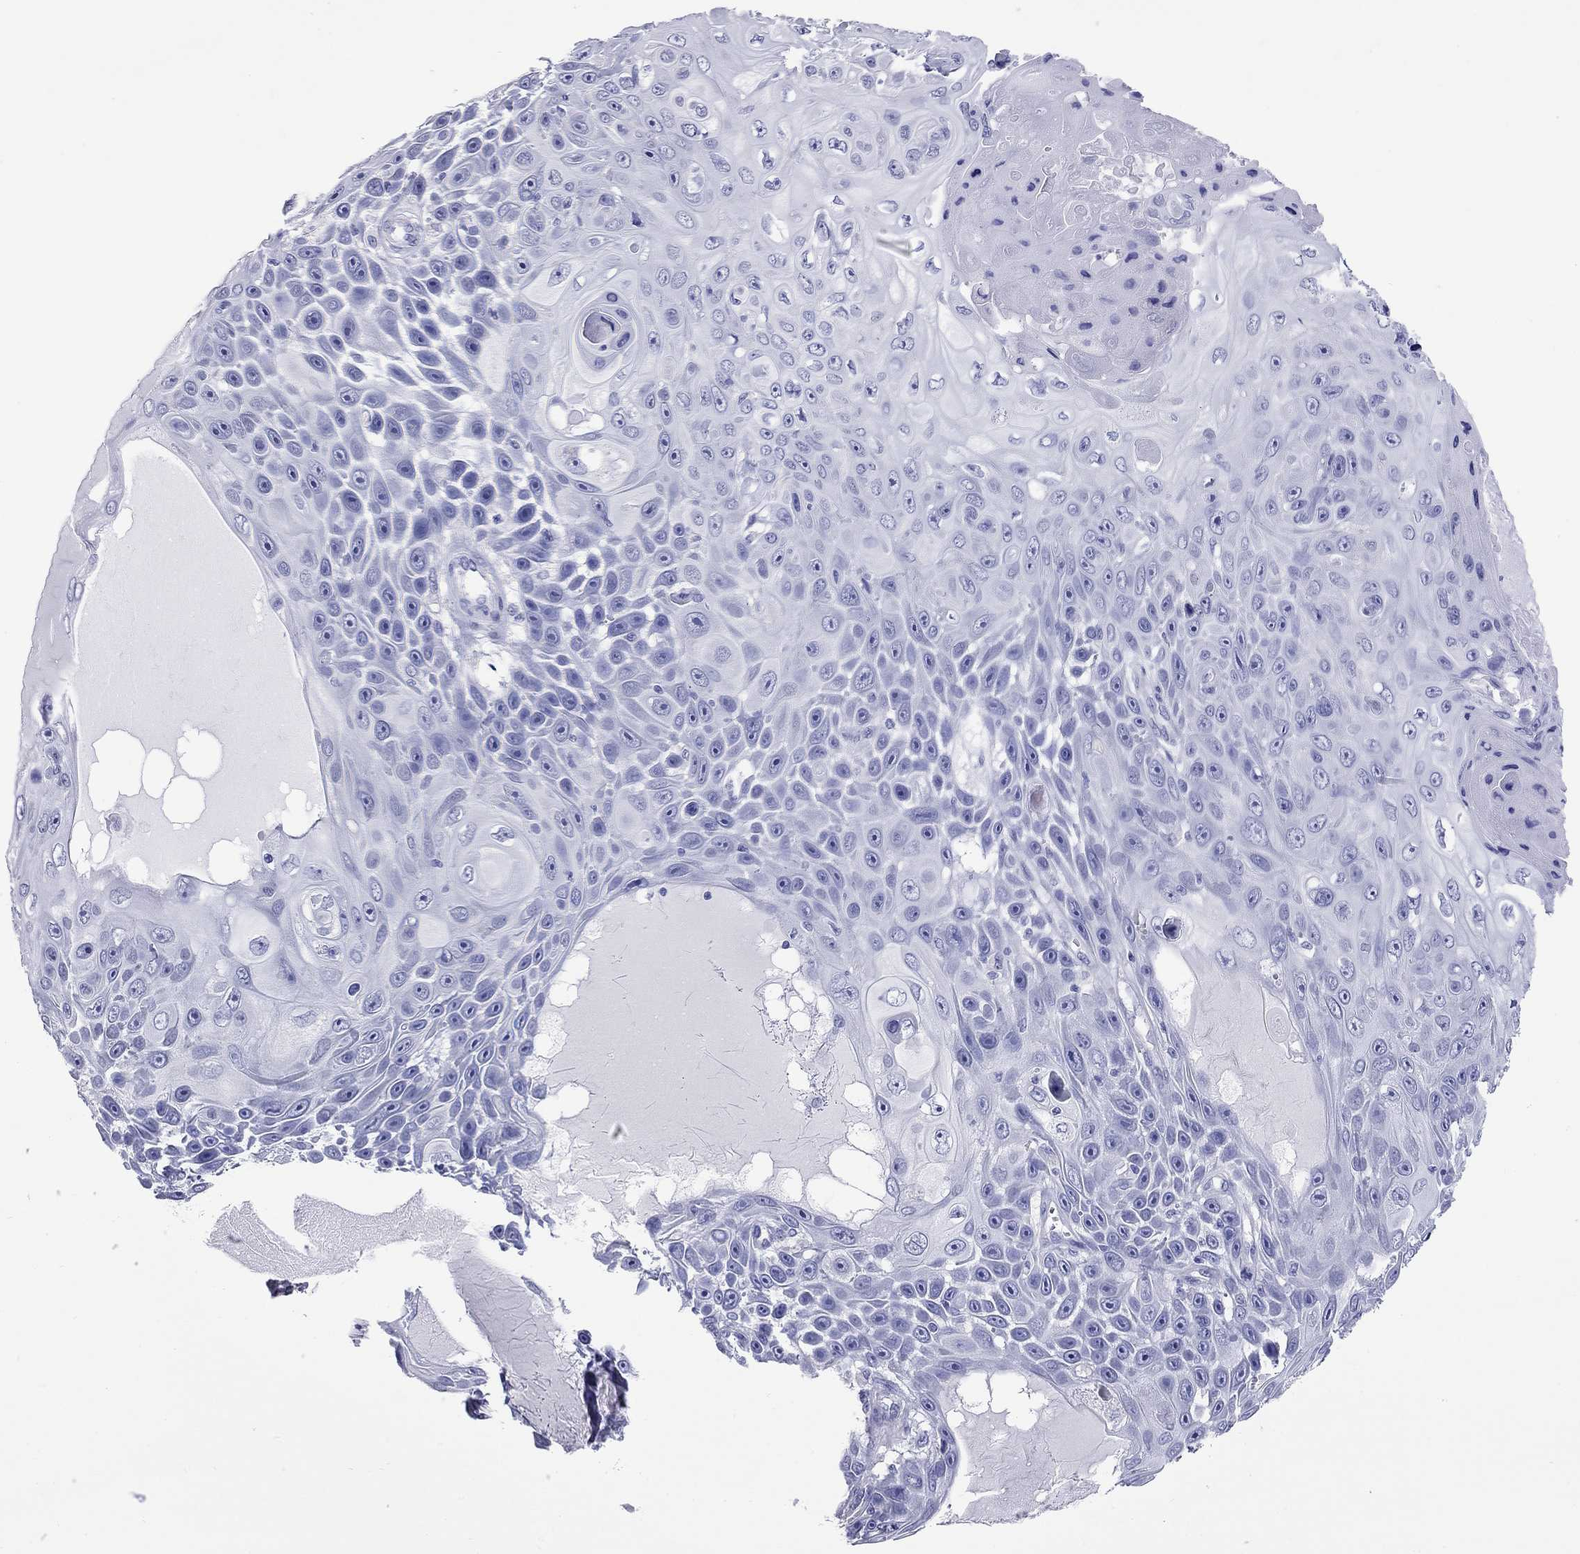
{"staining": {"intensity": "negative", "quantity": "none", "location": "none"}, "tissue": "skin cancer", "cell_type": "Tumor cells", "image_type": "cancer", "snomed": [{"axis": "morphology", "description": "Squamous cell carcinoma, NOS"}, {"axis": "topography", "description": "Skin"}], "caption": "Immunohistochemical staining of skin squamous cell carcinoma shows no significant positivity in tumor cells.", "gene": "KIAA2012", "patient": {"sex": "male", "age": 82}}